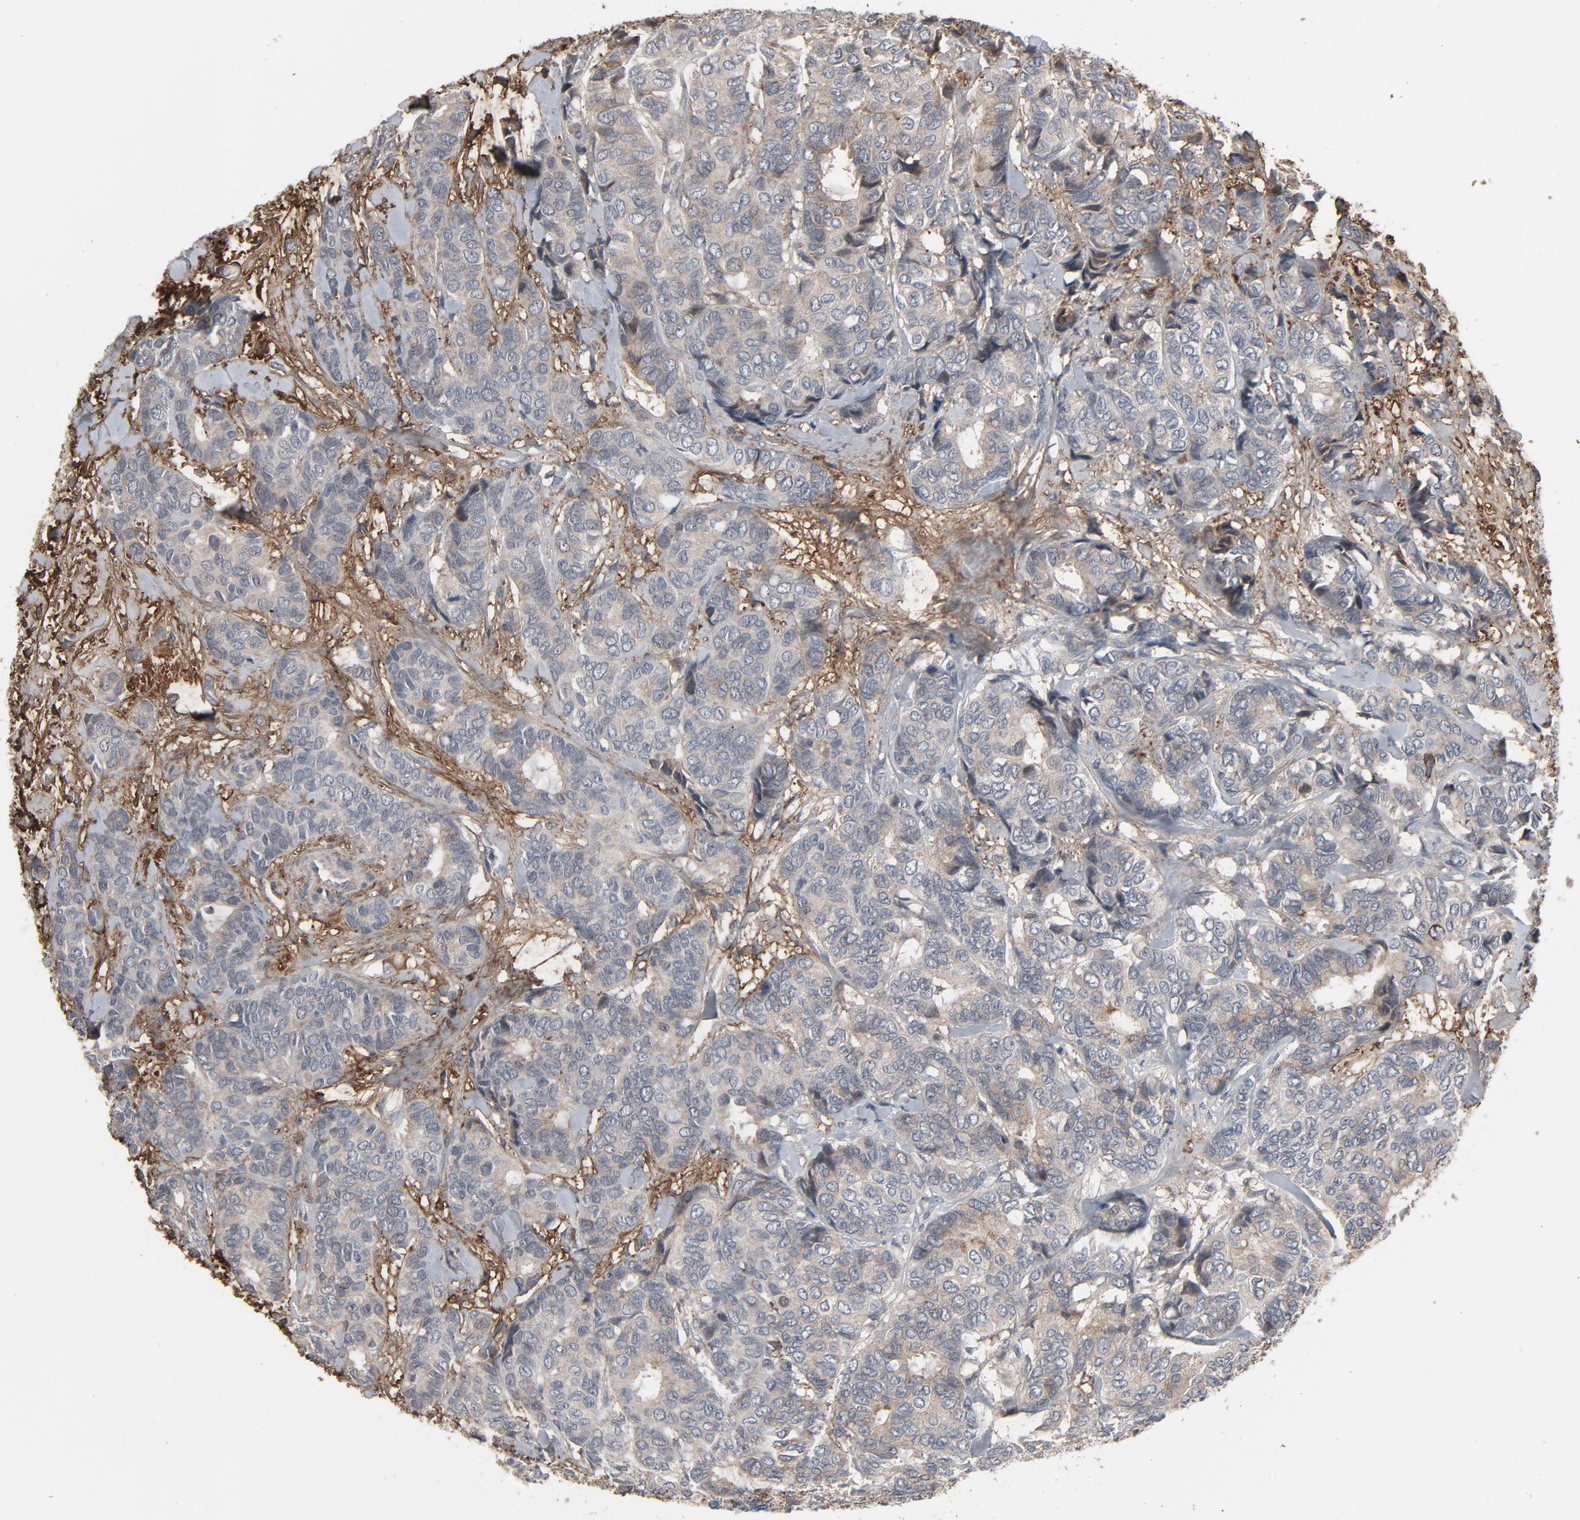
{"staining": {"intensity": "weak", "quantity": "<25%", "location": "cytoplasmic/membranous"}, "tissue": "breast cancer", "cell_type": "Tumor cells", "image_type": "cancer", "snomed": [{"axis": "morphology", "description": "Duct carcinoma"}, {"axis": "topography", "description": "Breast"}], "caption": "Histopathology image shows no protein staining in tumor cells of intraductal carcinoma (breast) tissue. (Brightfield microscopy of DAB immunohistochemistry at high magnification).", "gene": "PDZD4", "patient": {"sex": "female", "age": 87}}